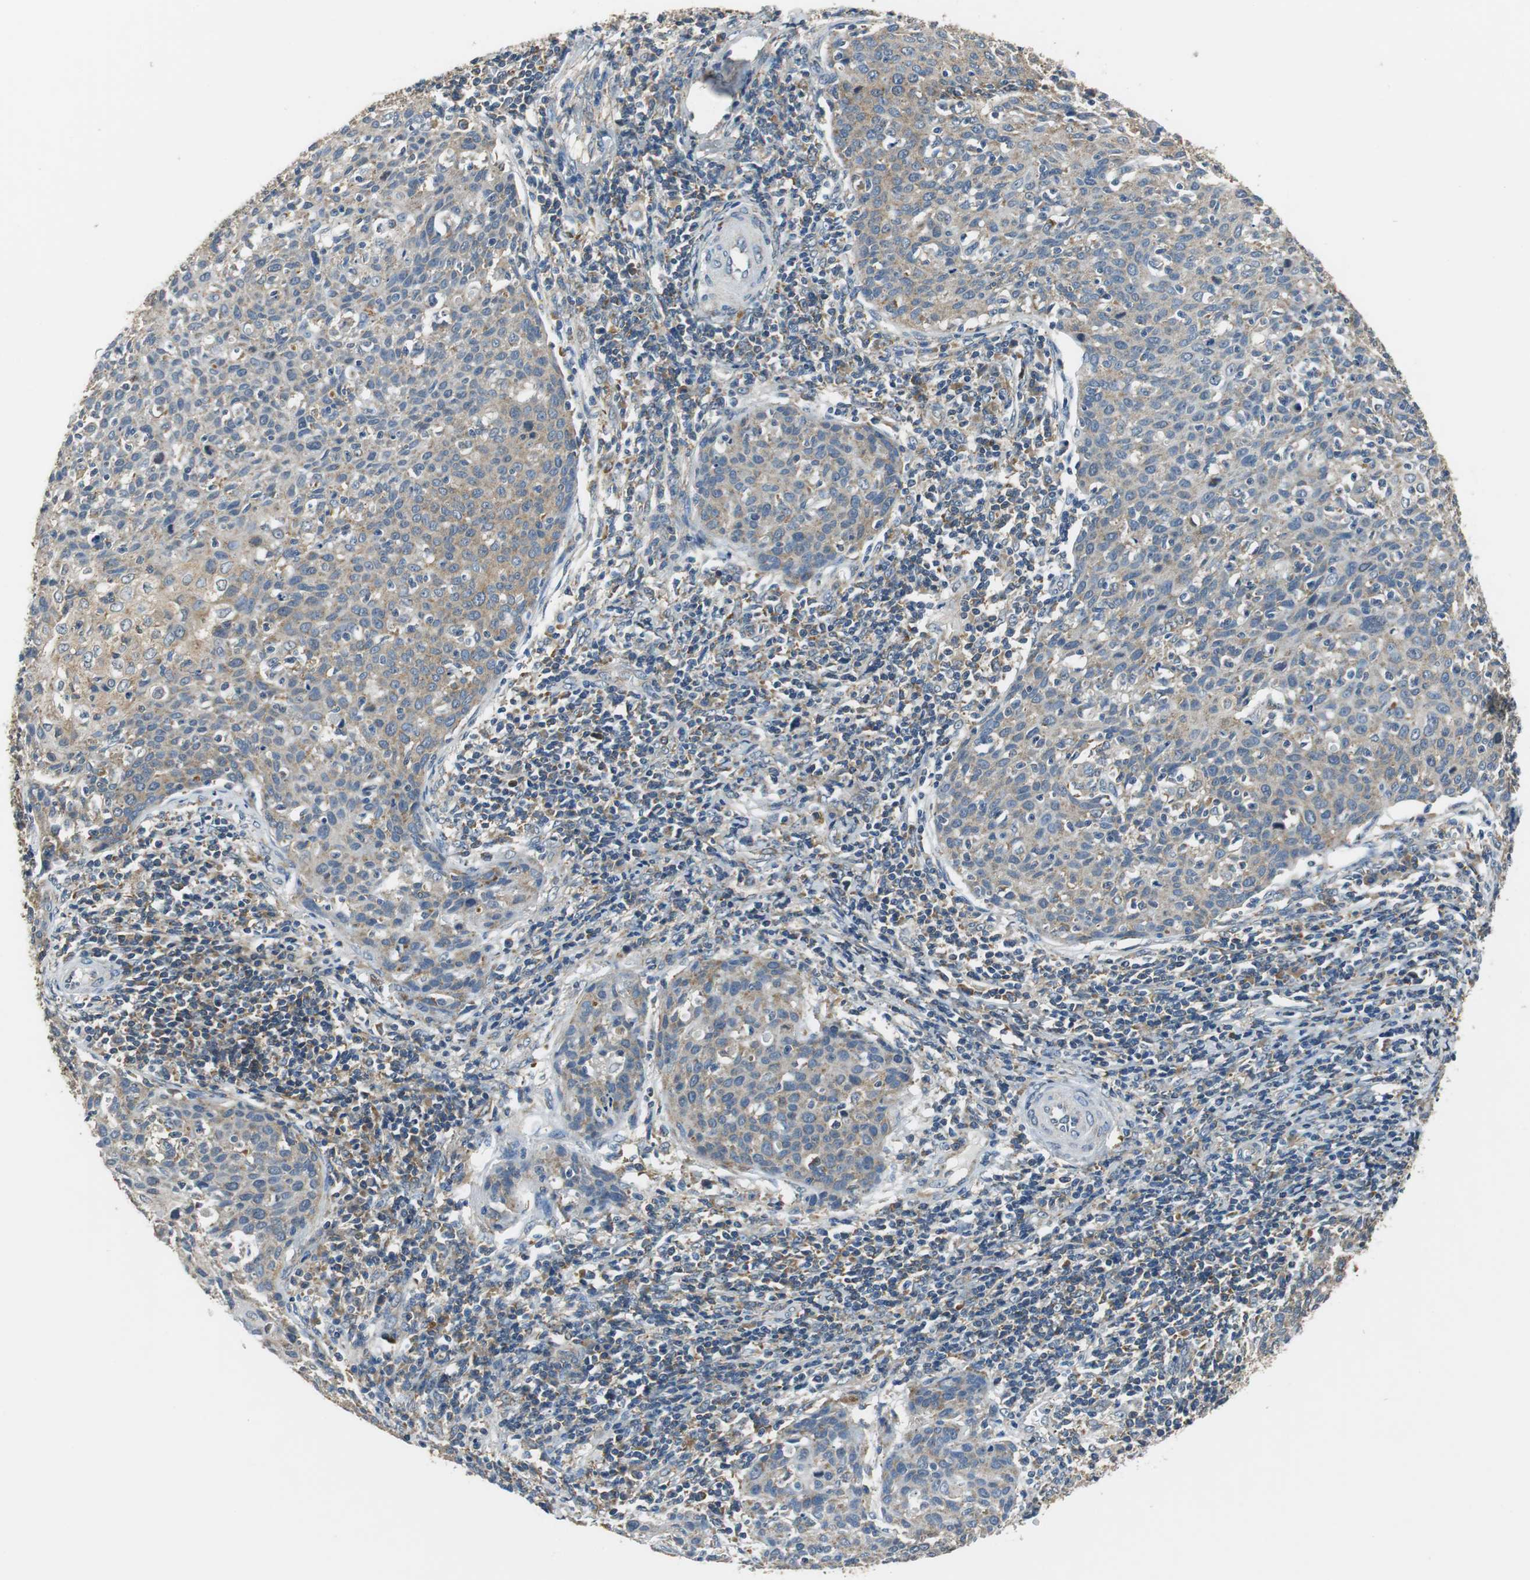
{"staining": {"intensity": "moderate", "quantity": ">75%", "location": "cytoplasmic/membranous"}, "tissue": "cervical cancer", "cell_type": "Tumor cells", "image_type": "cancer", "snomed": [{"axis": "morphology", "description": "Squamous cell carcinoma, NOS"}, {"axis": "topography", "description": "Cervix"}], "caption": "IHC photomicrograph of cervical cancer (squamous cell carcinoma) stained for a protein (brown), which demonstrates medium levels of moderate cytoplasmic/membranous positivity in about >75% of tumor cells.", "gene": "CNOT3", "patient": {"sex": "female", "age": 38}}